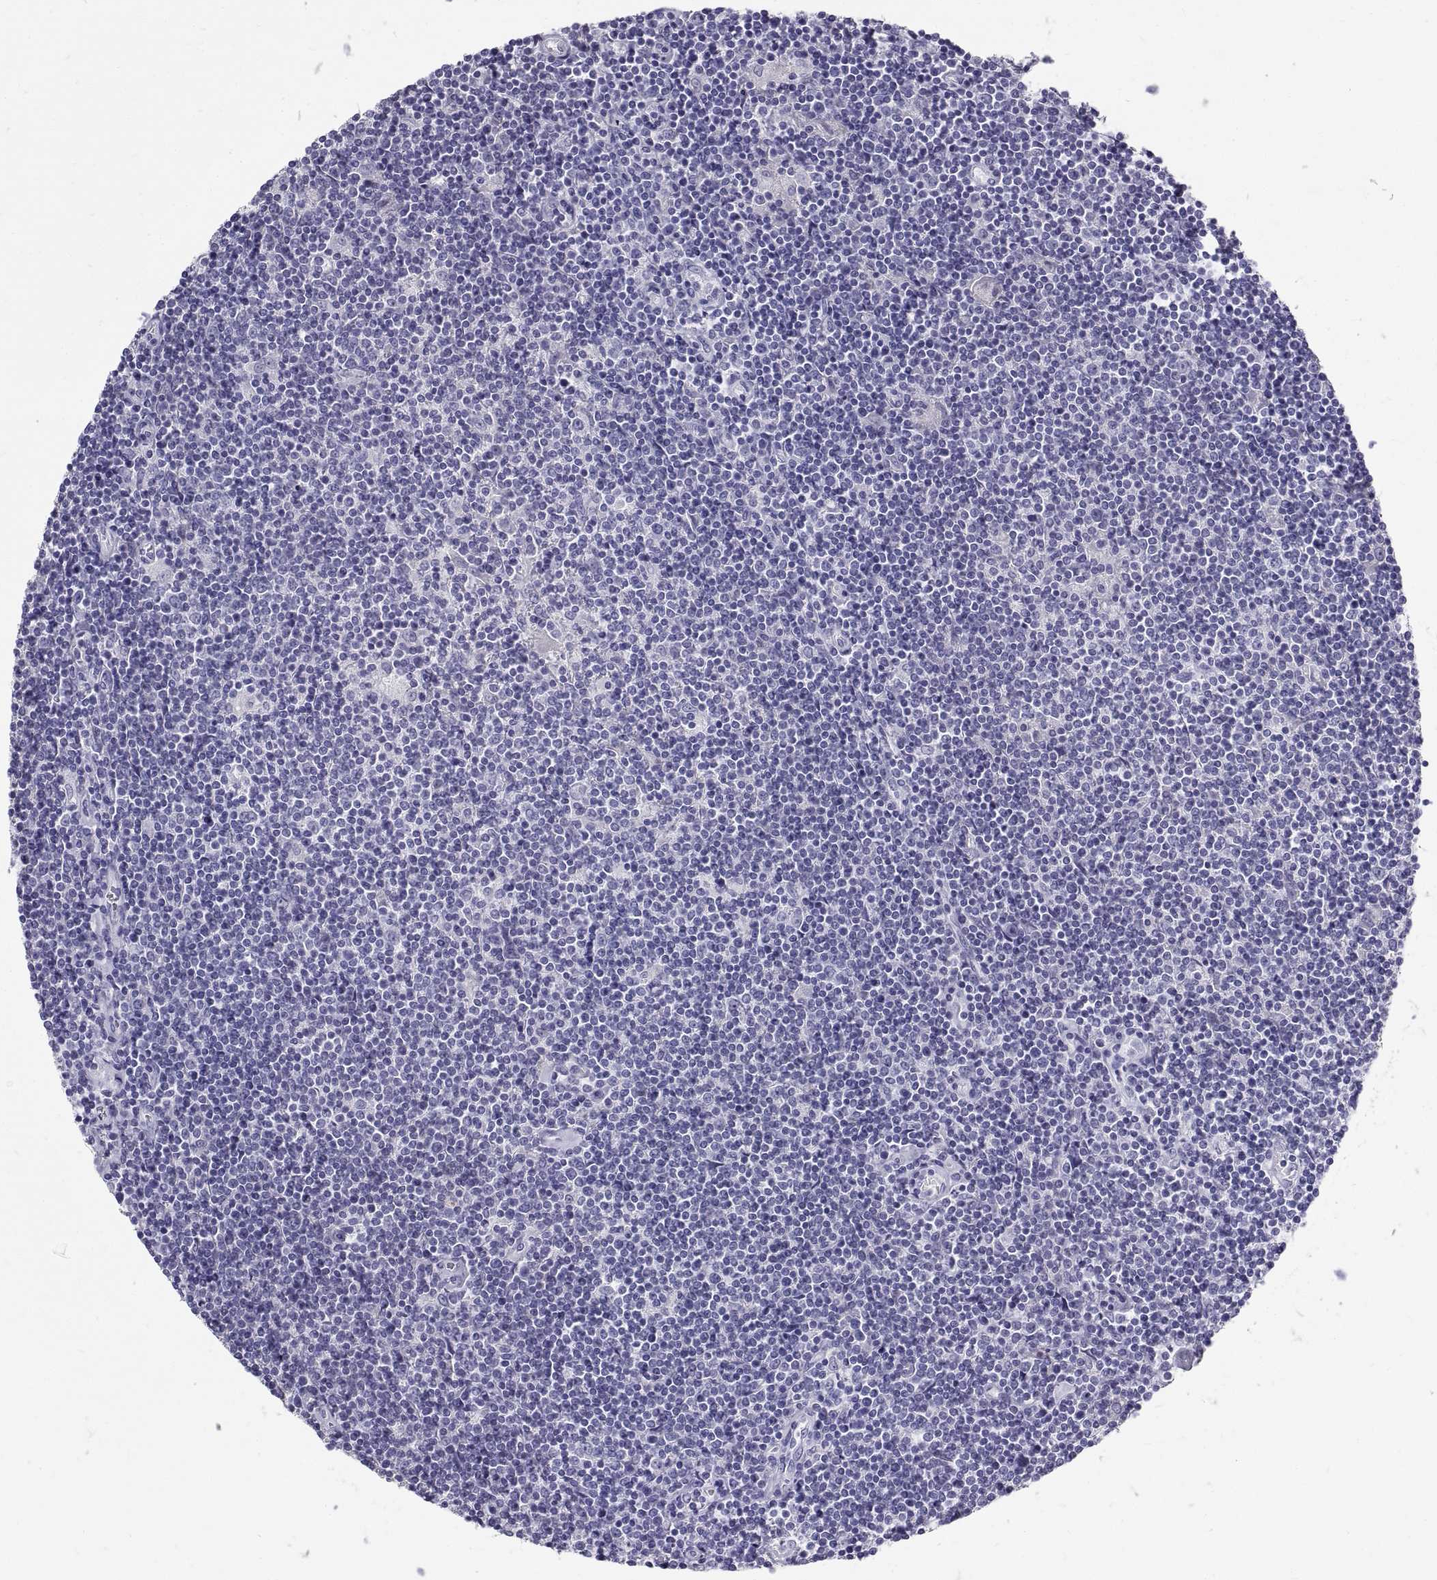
{"staining": {"intensity": "negative", "quantity": "none", "location": "none"}, "tissue": "lymphoma", "cell_type": "Tumor cells", "image_type": "cancer", "snomed": [{"axis": "morphology", "description": "Hodgkin's disease, NOS"}, {"axis": "topography", "description": "Lymph node"}], "caption": "This is an immunohistochemistry (IHC) image of human lymphoma. There is no positivity in tumor cells.", "gene": "GNG12", "patient": {"sex": "male", "age": 40}}